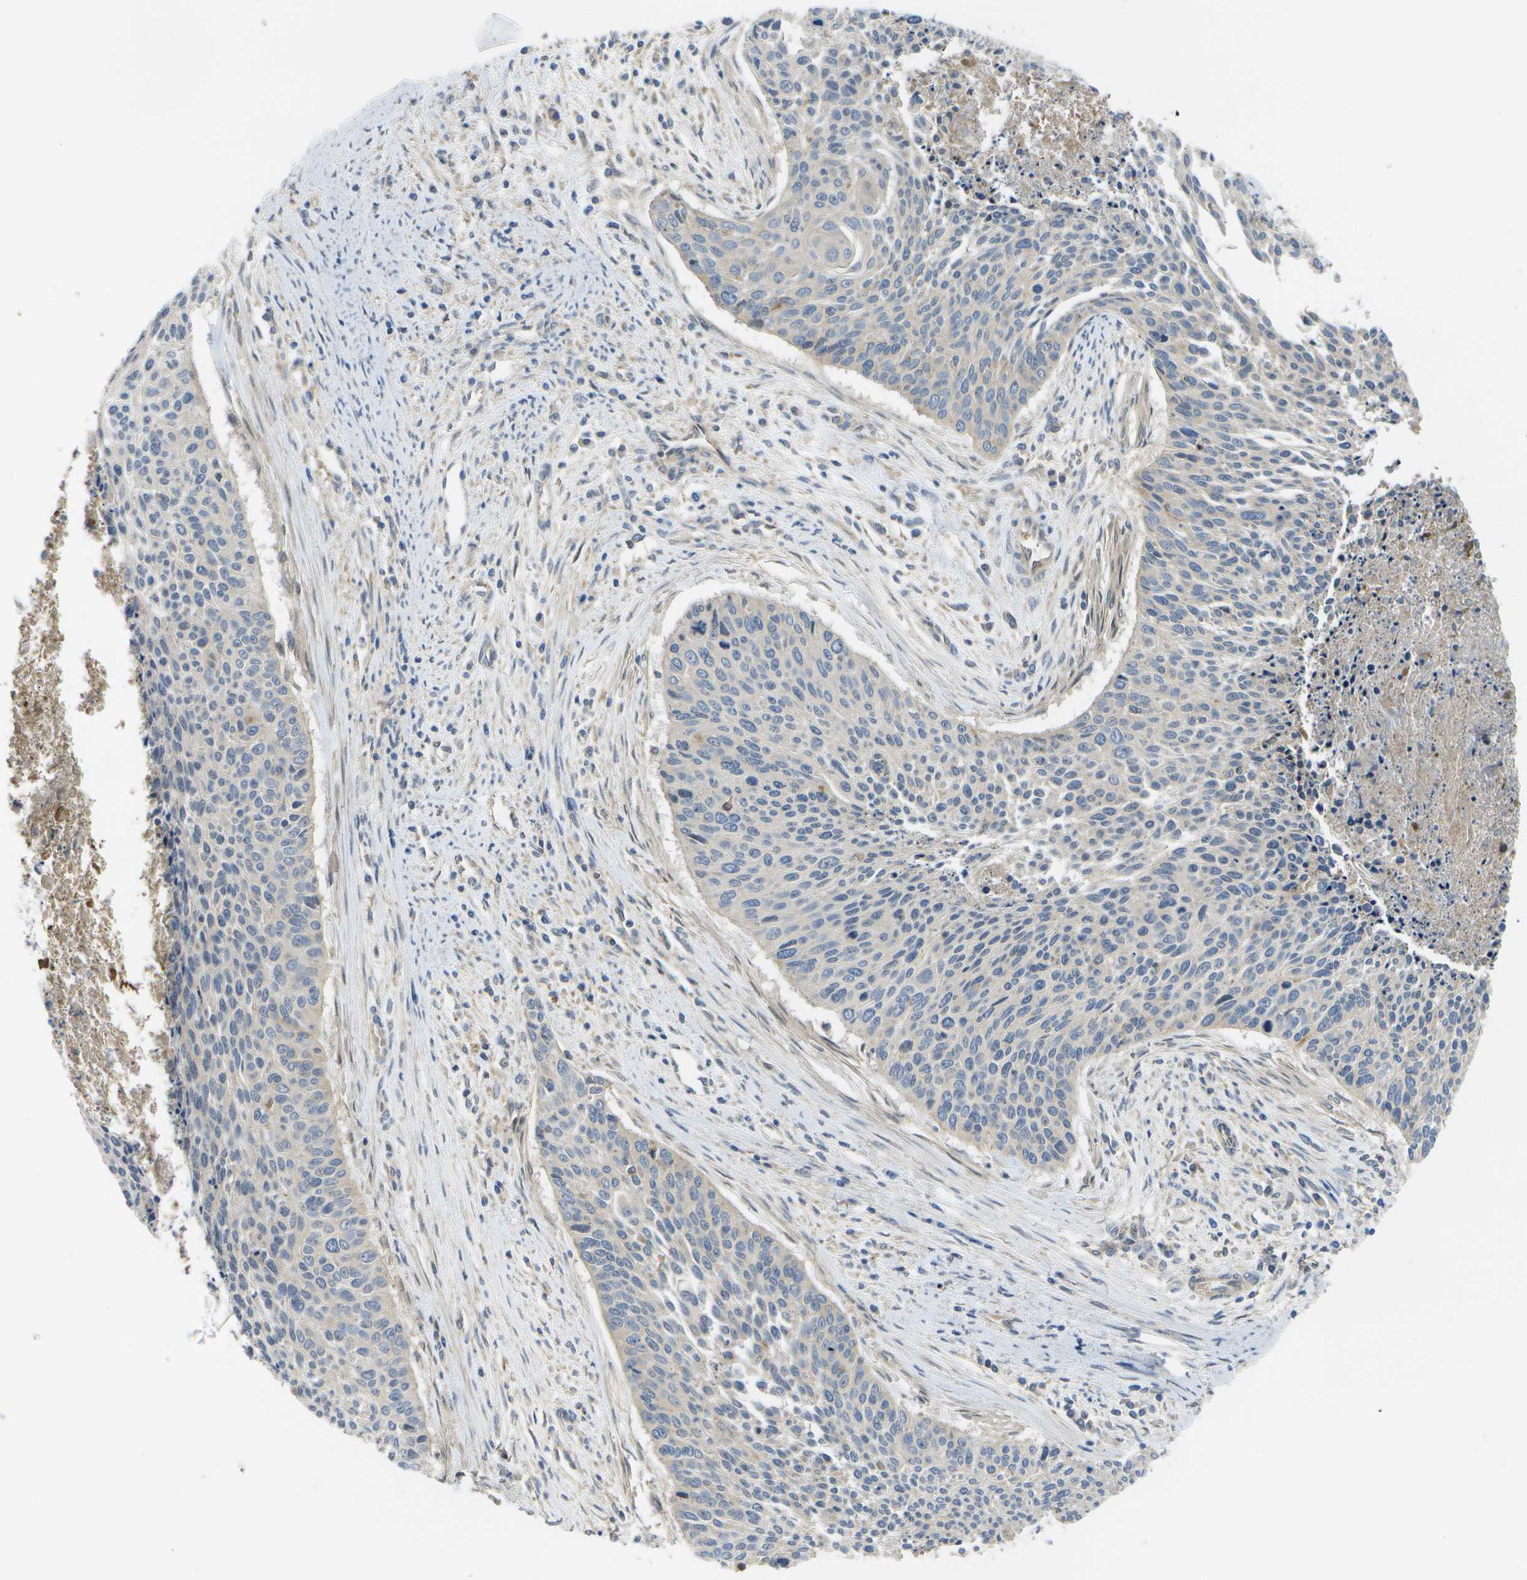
{"staining": {"intensity": "weak", "quantity": "25%-75%", "location": "cytoplasmic/membranous"}, "tissue": "cervical cancer", "cell_type": "Tumor cells", "image_type": "cancer", "snomed": [{"axis": "morphology", "description": "Squamous cell carcinoma, NOS"}, {"axis": "topography", "description": "Cervix"}], "caption": "A high-resolution histopathology image shows IHC staining of cervical squamous cell carcinoma, which shows weak cytoplasmic/membranous positivity in approximately 25%-75% of tumor cells.", "gene": "DPM3", "patient": {"sex": "female", "age": 55}}